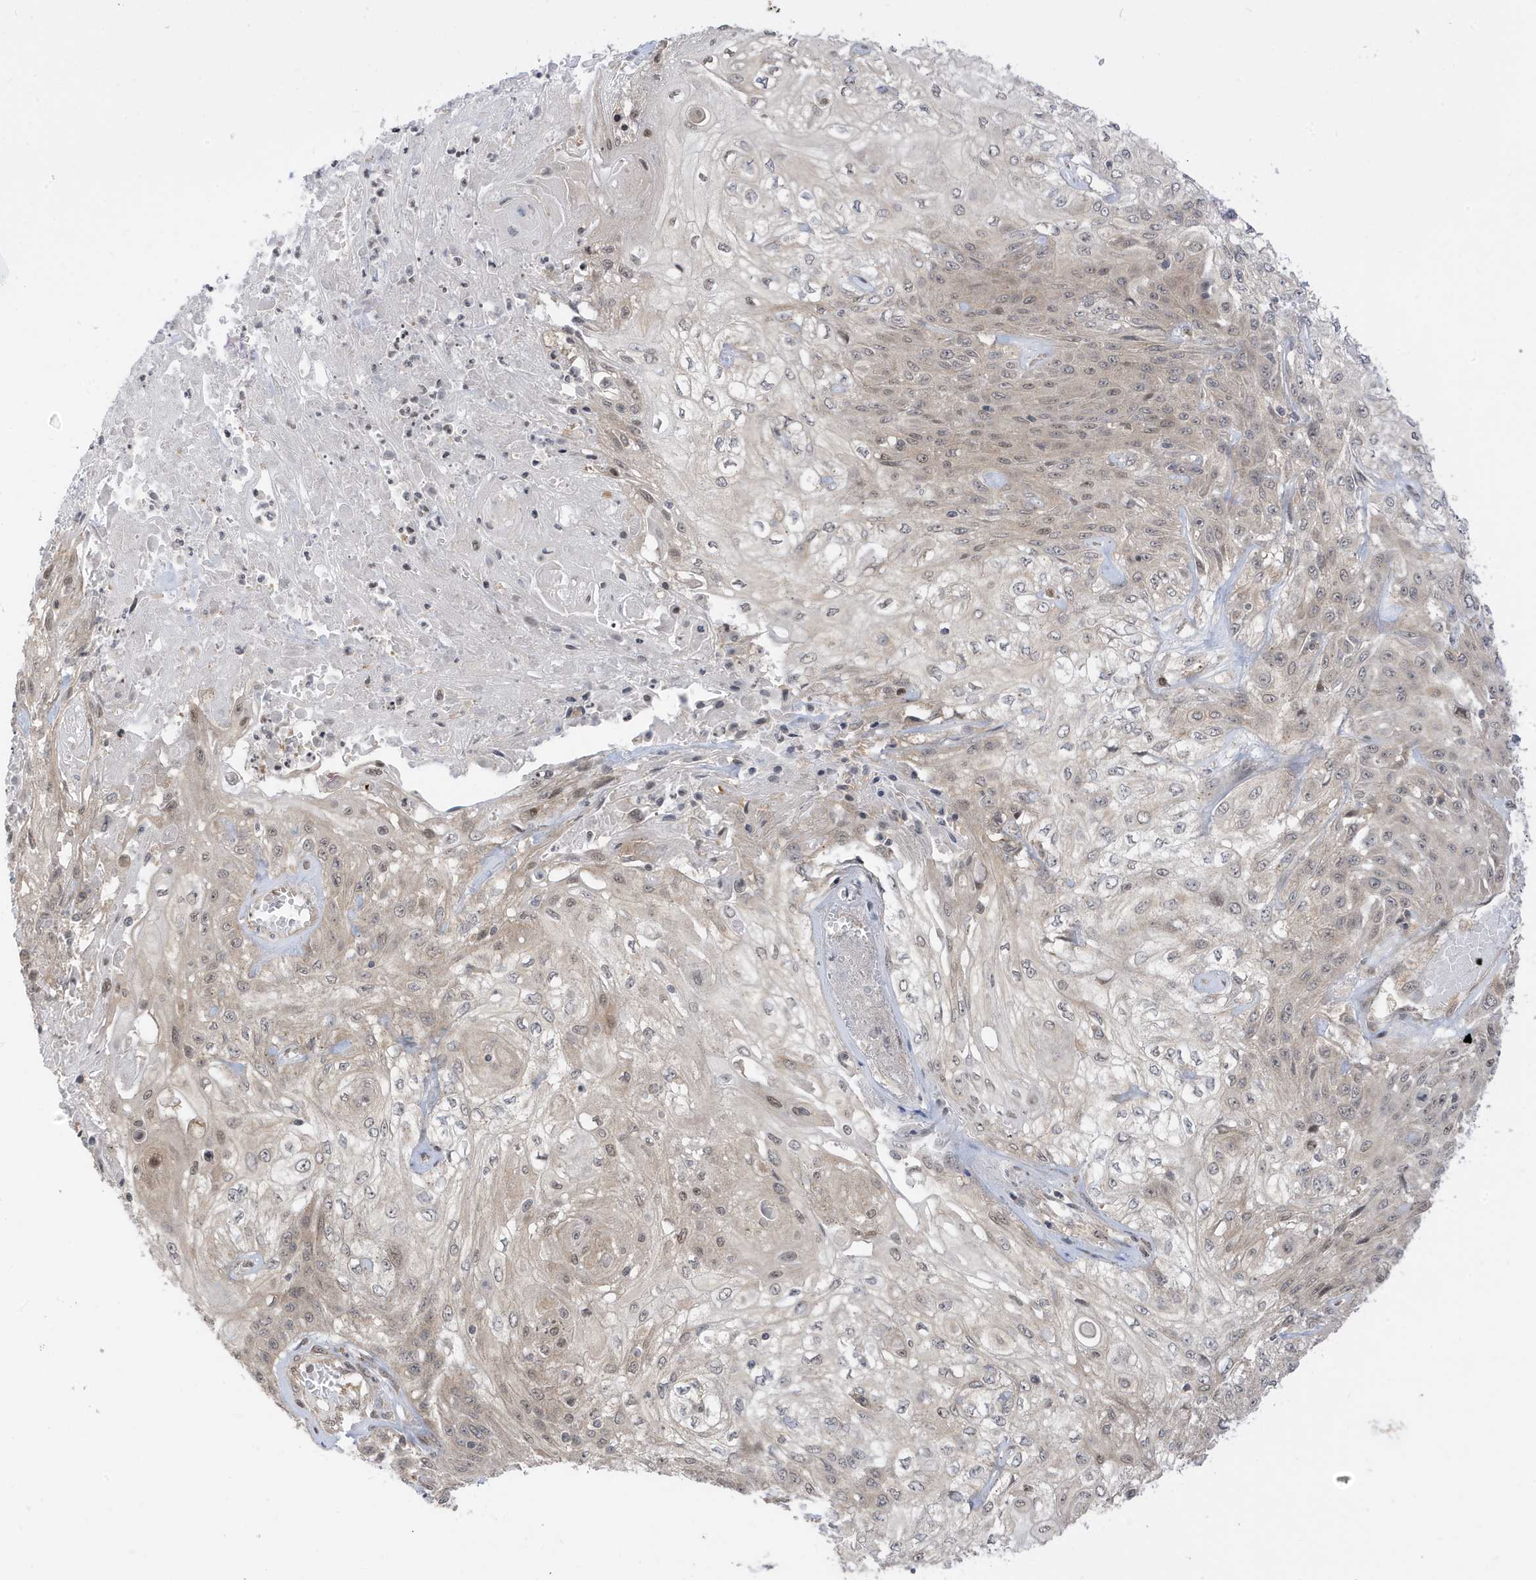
{"staining": {"intensity": "weak", "quantity": ">75%", "location": "nuclear"}, "tissue": "skin cancer", "cell_type": "Tumor cells", "image_type": "cancer", "snomed": [{"axis": "morphology", "description": "Squamous cell carcinoma, NOS"}, {"axis": "morphology", "description": "Squamous cell carcinoma, metastatic, NOS"}, {"axis": "topography", "description": "Skin"}, {"axis": "topography", "description": "Lymph node"}], "caption": "This image exhibits immunohistochemistry (IHC) staining of skin cancer, with low weak nuclear expression in about >75% of tumor cells.", "gene": "TAB3", "patient": {"sex": "male", "age": 75}}